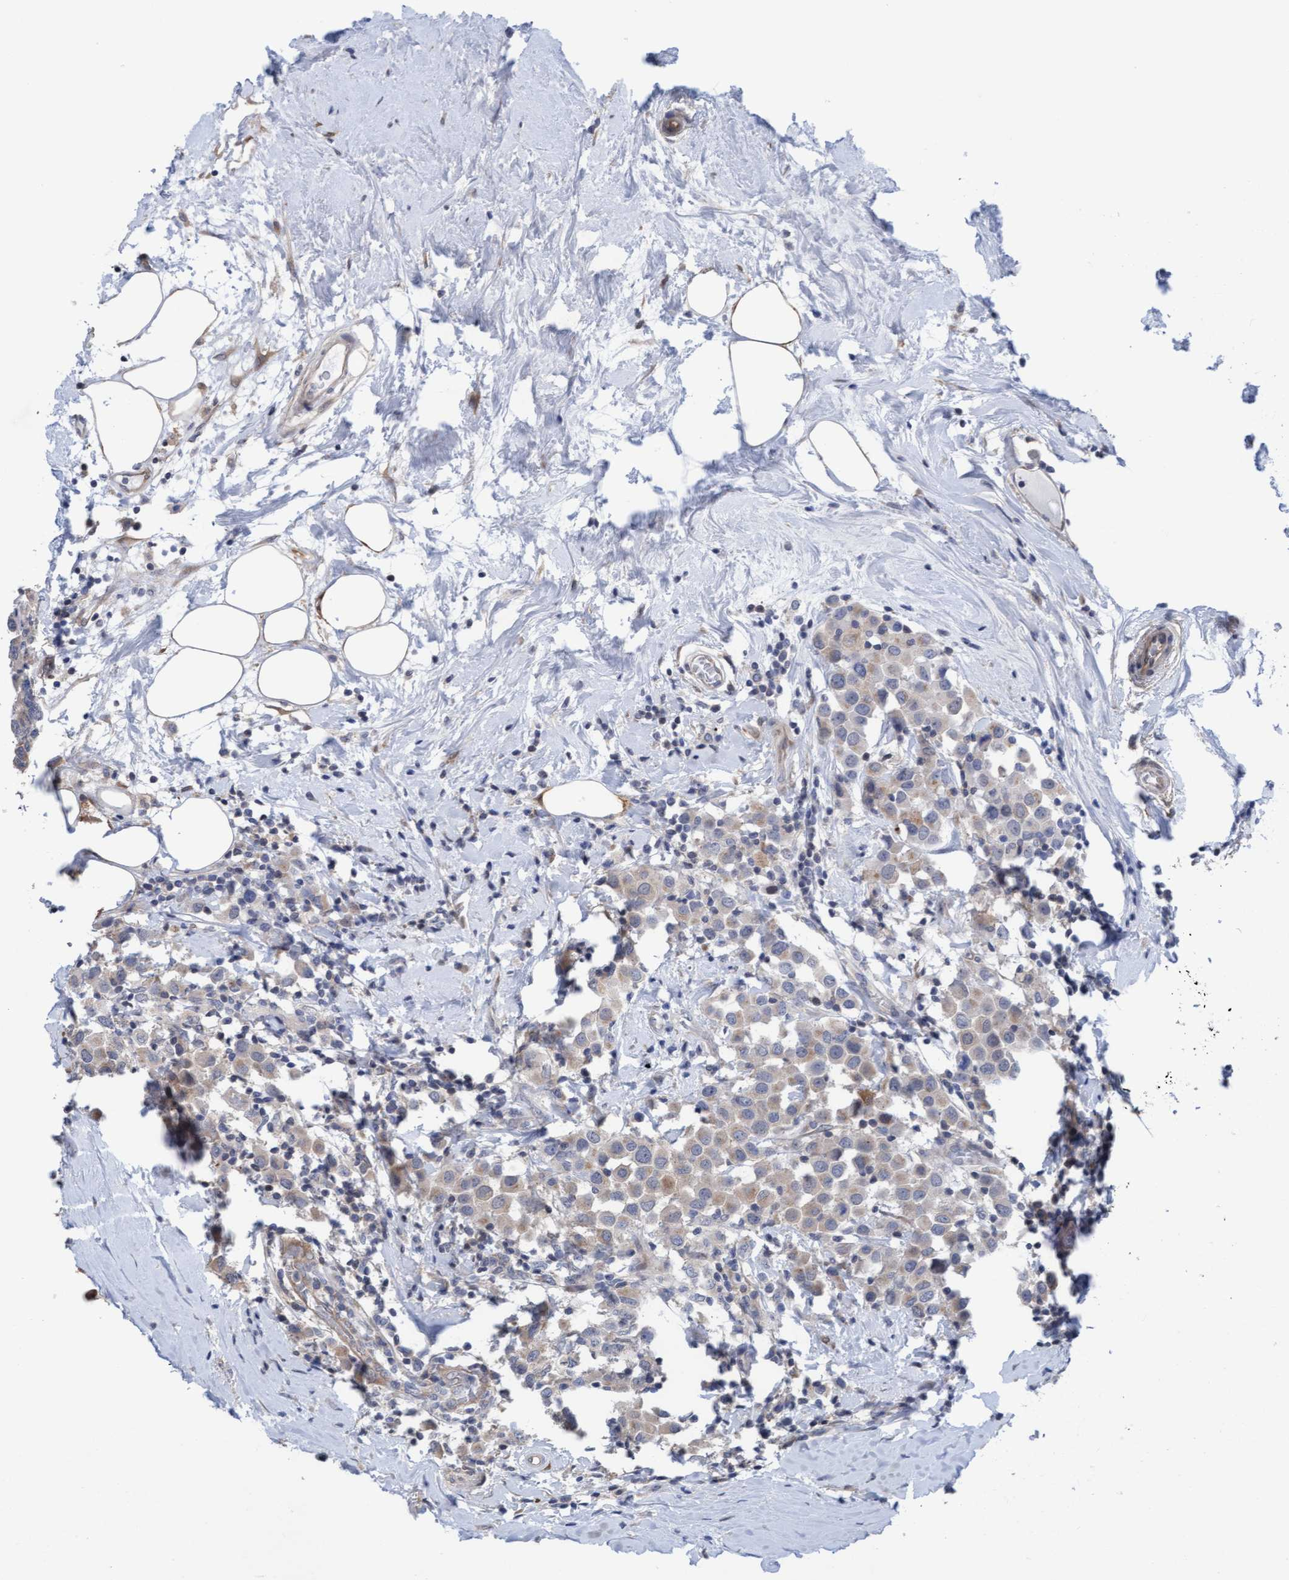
{"staining": {"intensity": "weak", "quantity": "25%-75%", "location": "cytoplasmic/membranous"}, "tissue": "breast cancer", "cell_type": "Tumor cells", "image_type": "cancer", "snomed": [{"axis": "morphology", "description": "Duct carcinoma"}, {"axis": "topography", "description": "Breast"}], "caption": "Immunohistochemistry (DAB) staining of intraductal carcinoma (breast) shows weak cytoplasmic/membranous protein positivity in about 25%-75% of tumor cells.", "gene": "PLCD1", "patient": {"sex": "female", "age": 61}}